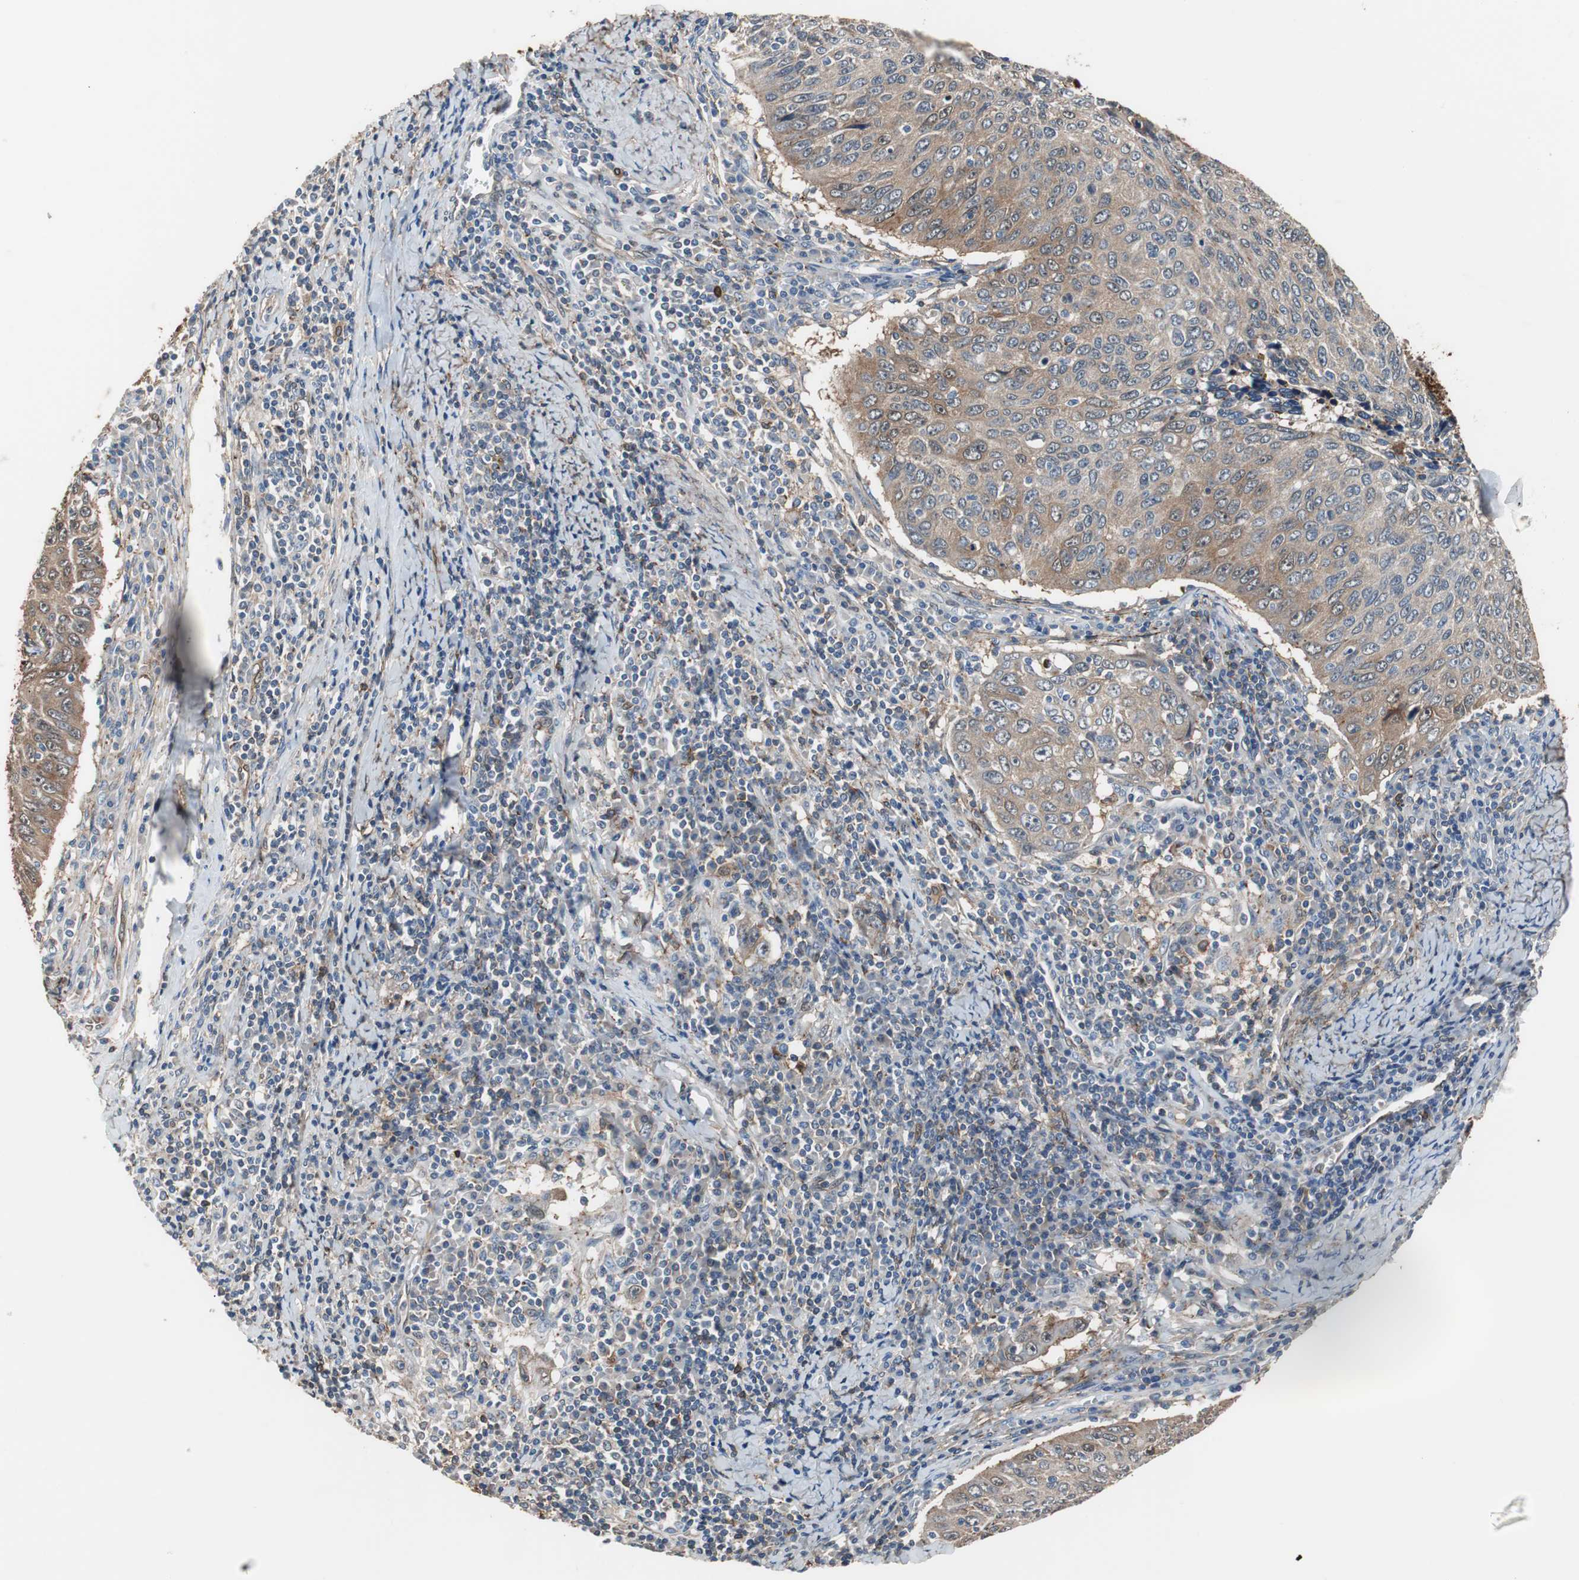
{"staining": {"intensity": "weak", "quantity": ">75%", "location": "cytoplasmic/membranous"}, "tissue": "cervical cancer", "cell_type": "Tumor cells", "image_type": "cancer", "snomed": [{"axis": "morphology", "description": "Squamous cell carcinoma, NOS"}, {"axis": "topography", "description": "Cervix"}], "caption": "Tumor cells reveal low levels of weak cytoplasmic/membranous positivity in about >75% of cells in cervical cancer (squamous cell carcinoma).", "gene": "ANXA4", "patient": {"sex": "female", "age": 53}}